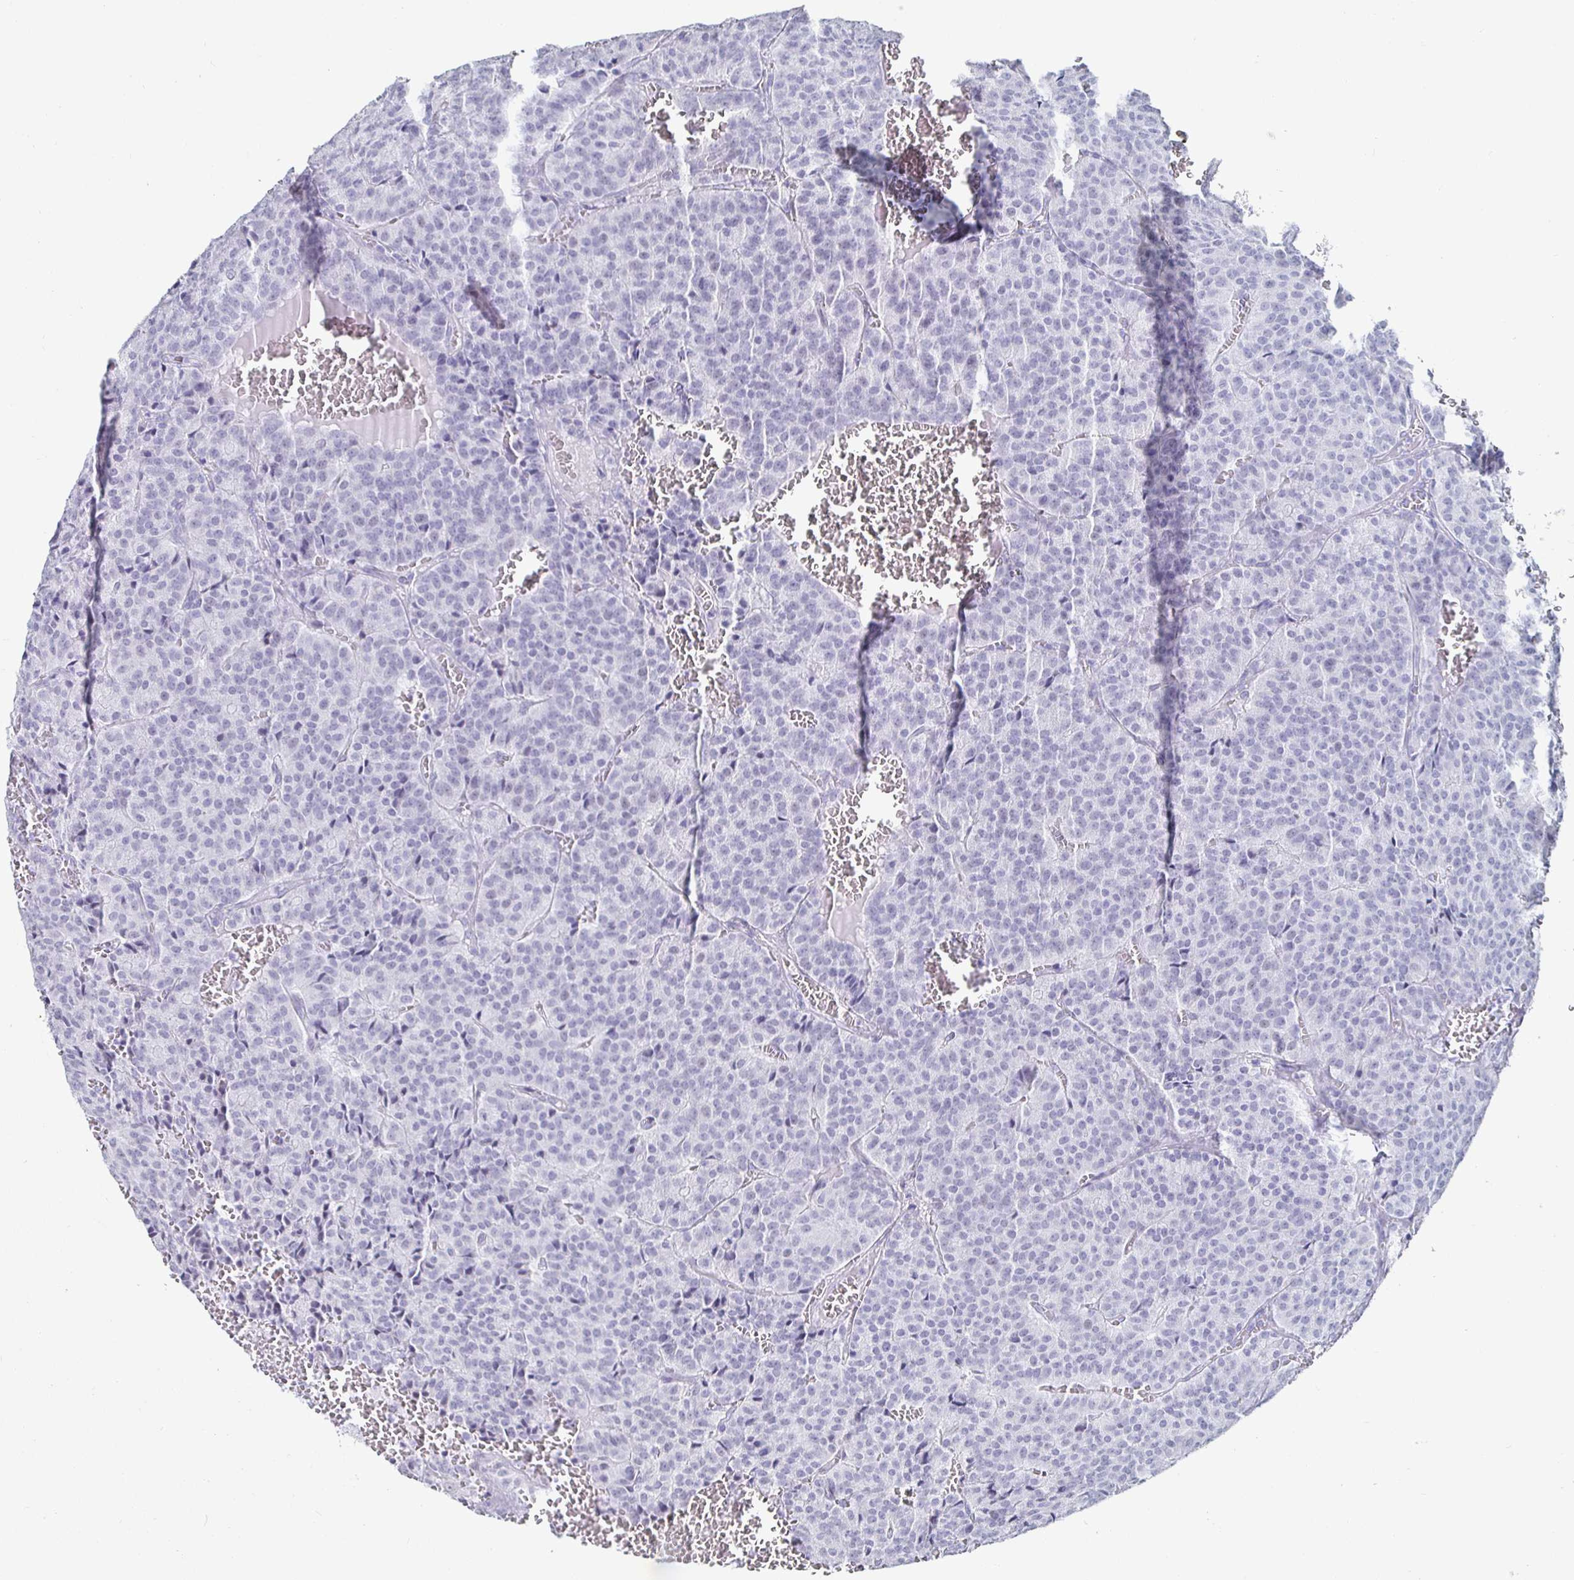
{"staining": {"intensity": "negative", "quantity": "none", "location": "none"}, "tissue": "carcinoid", "cell_type": "Tumor cells", "image_type": "cancer", "snomed": [{"axis": "morphology", "description": "Carcinoid, malignant, NOS"}, {"axis": "topography", "description": "Lung"}], "caption": "An image of human carcinoid is negative for staining in tumor cells. The staining was performed using DAB (3,3'-diaminobenzidine) to visualize the protein expression in brown, while the nuclei were stained in blue with hematoxylin (Magnification: 20x).", "gene": "KRT4", "patient": {"sex": "male", "age": 70}}